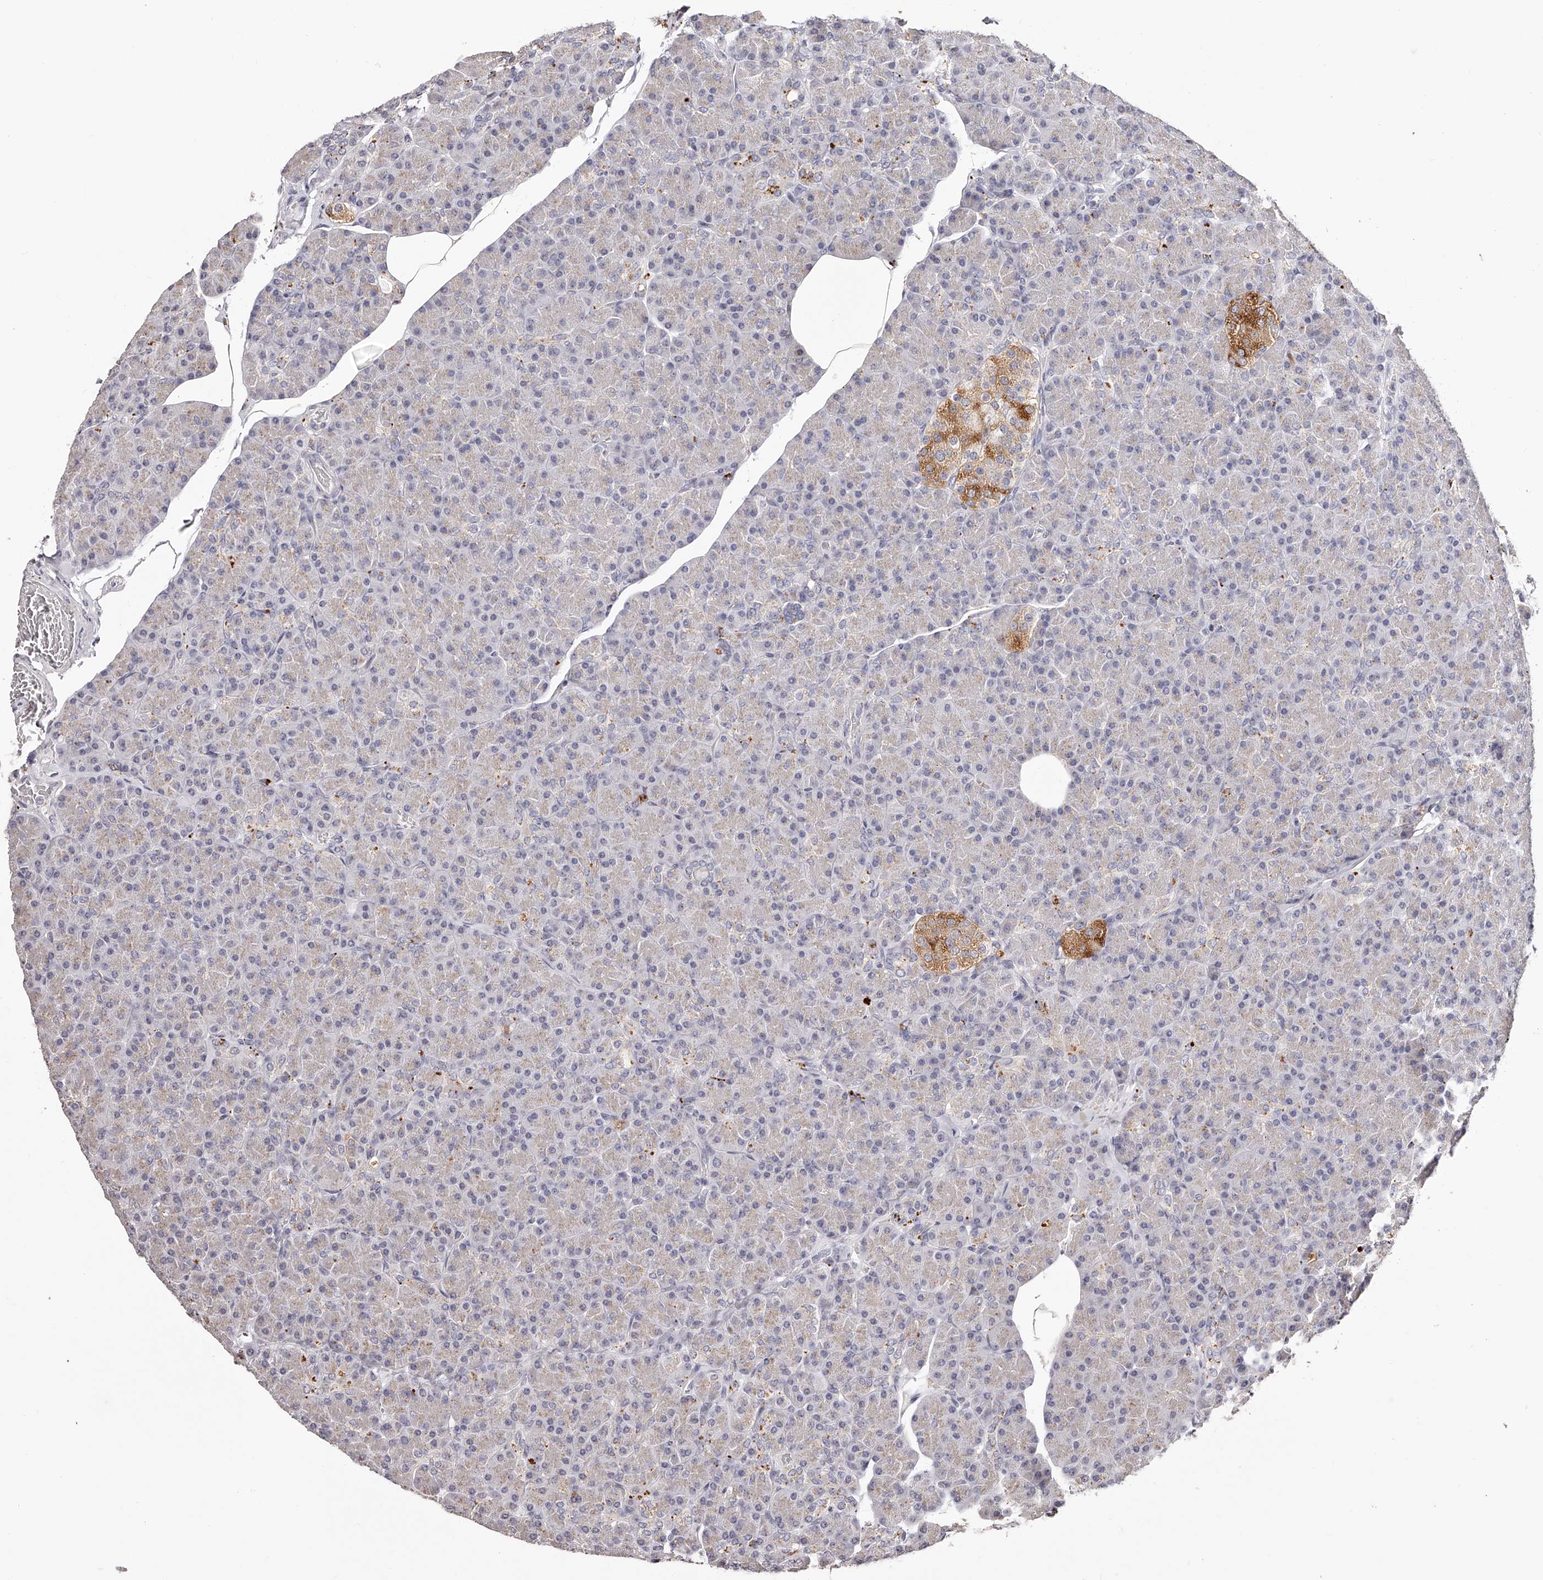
{"staining": {"intensity": "moderate", "quantity": "<25%", "location": "cytoplasmic/membranous"}, "tissue": "pancreas", "cell_type": "Exocrine glandular cells", "image_type": "normal", "snomed": [{"axis": "morphology", "description": "Normal tissue, NOS"}, {"axis": "topography", "description": "Pancreas"}], "caption": "Moderate cytoplasmic/membranous staining is identified in about <25% of exocrine glandular cells in normal pancreas.", "gene": "SLC35D3", "patient": {"sex": "female", "age": 43}}